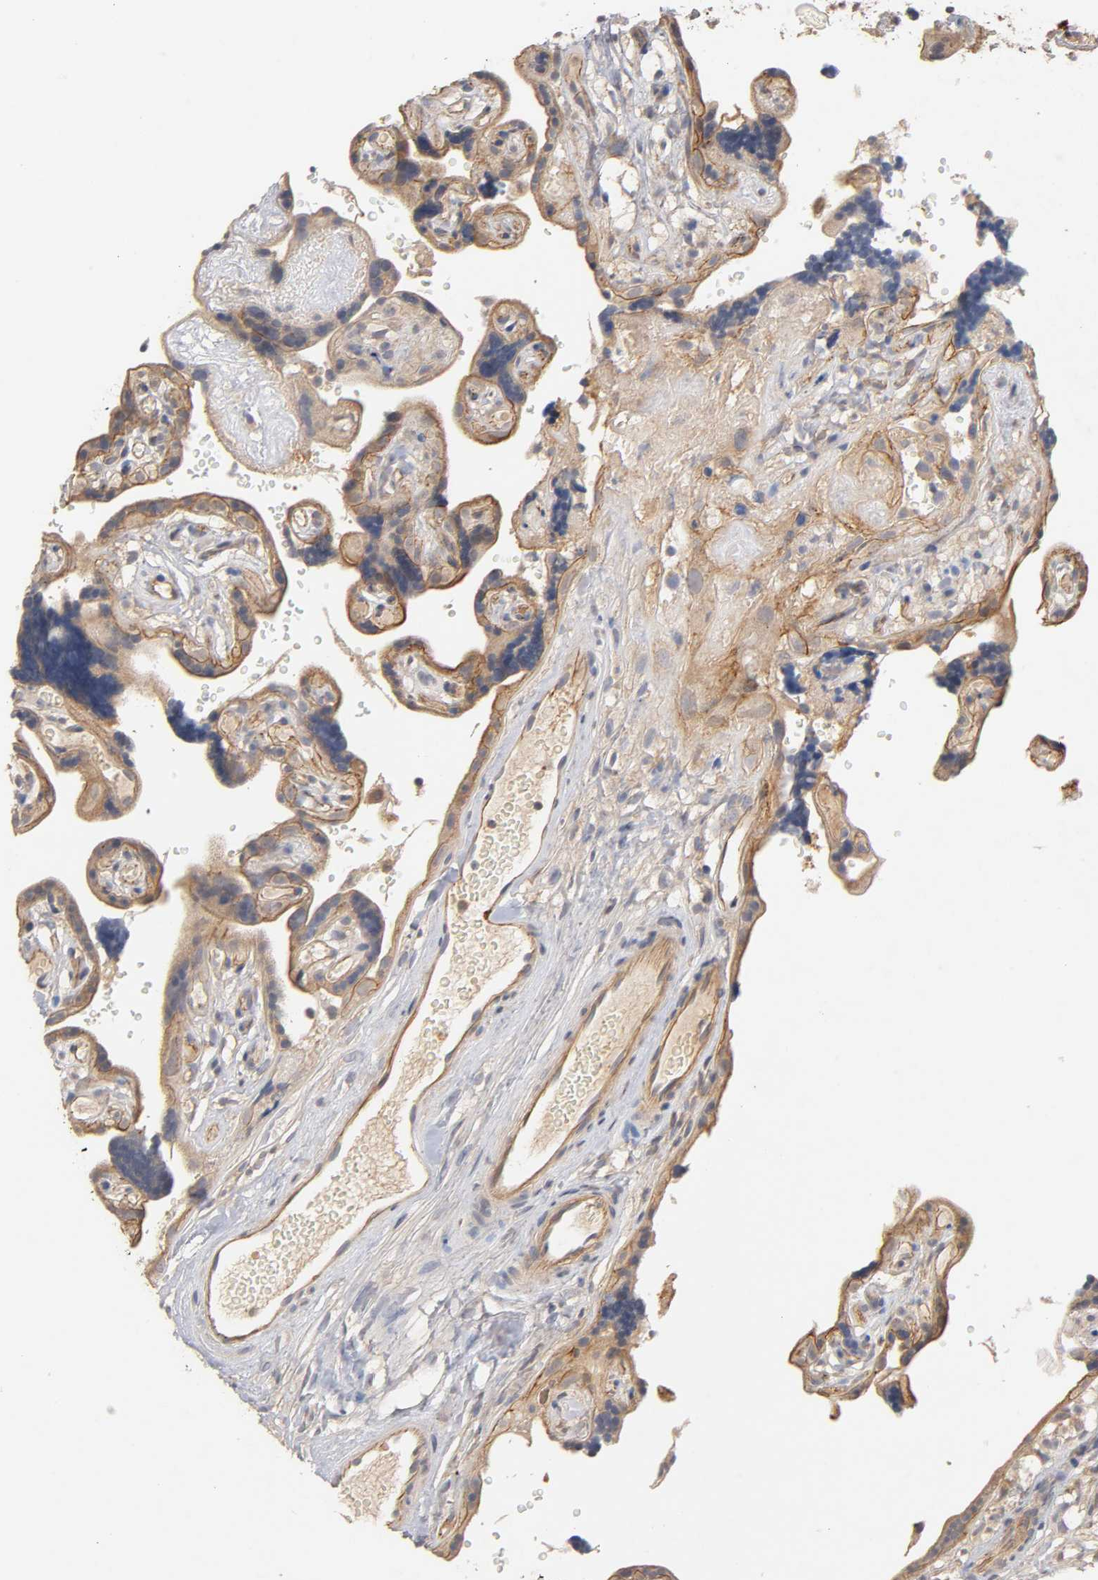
{"staining": {"intensity": "moderate", "quantity": ">75%", "location": "cytoplasmic/membranous"}, "tissue": "placenta", "cell_type": "Decidual cells", "image_type": "normal", "snomed": [{"axis": "morphology", "description": "Normal tissue, NOS"}, {"axis": "topography", "description": "Placenta"}], "caption": "DAB (3,3'-diaminobenzidine) immunohistochemical staining of normal human placenta exhibits moderate cytoplasmic/membranous protein positivity in approximately >75% of decidual cells.", "gene": "PDZD11", "patient": {"sex": "female", "age": 30}}